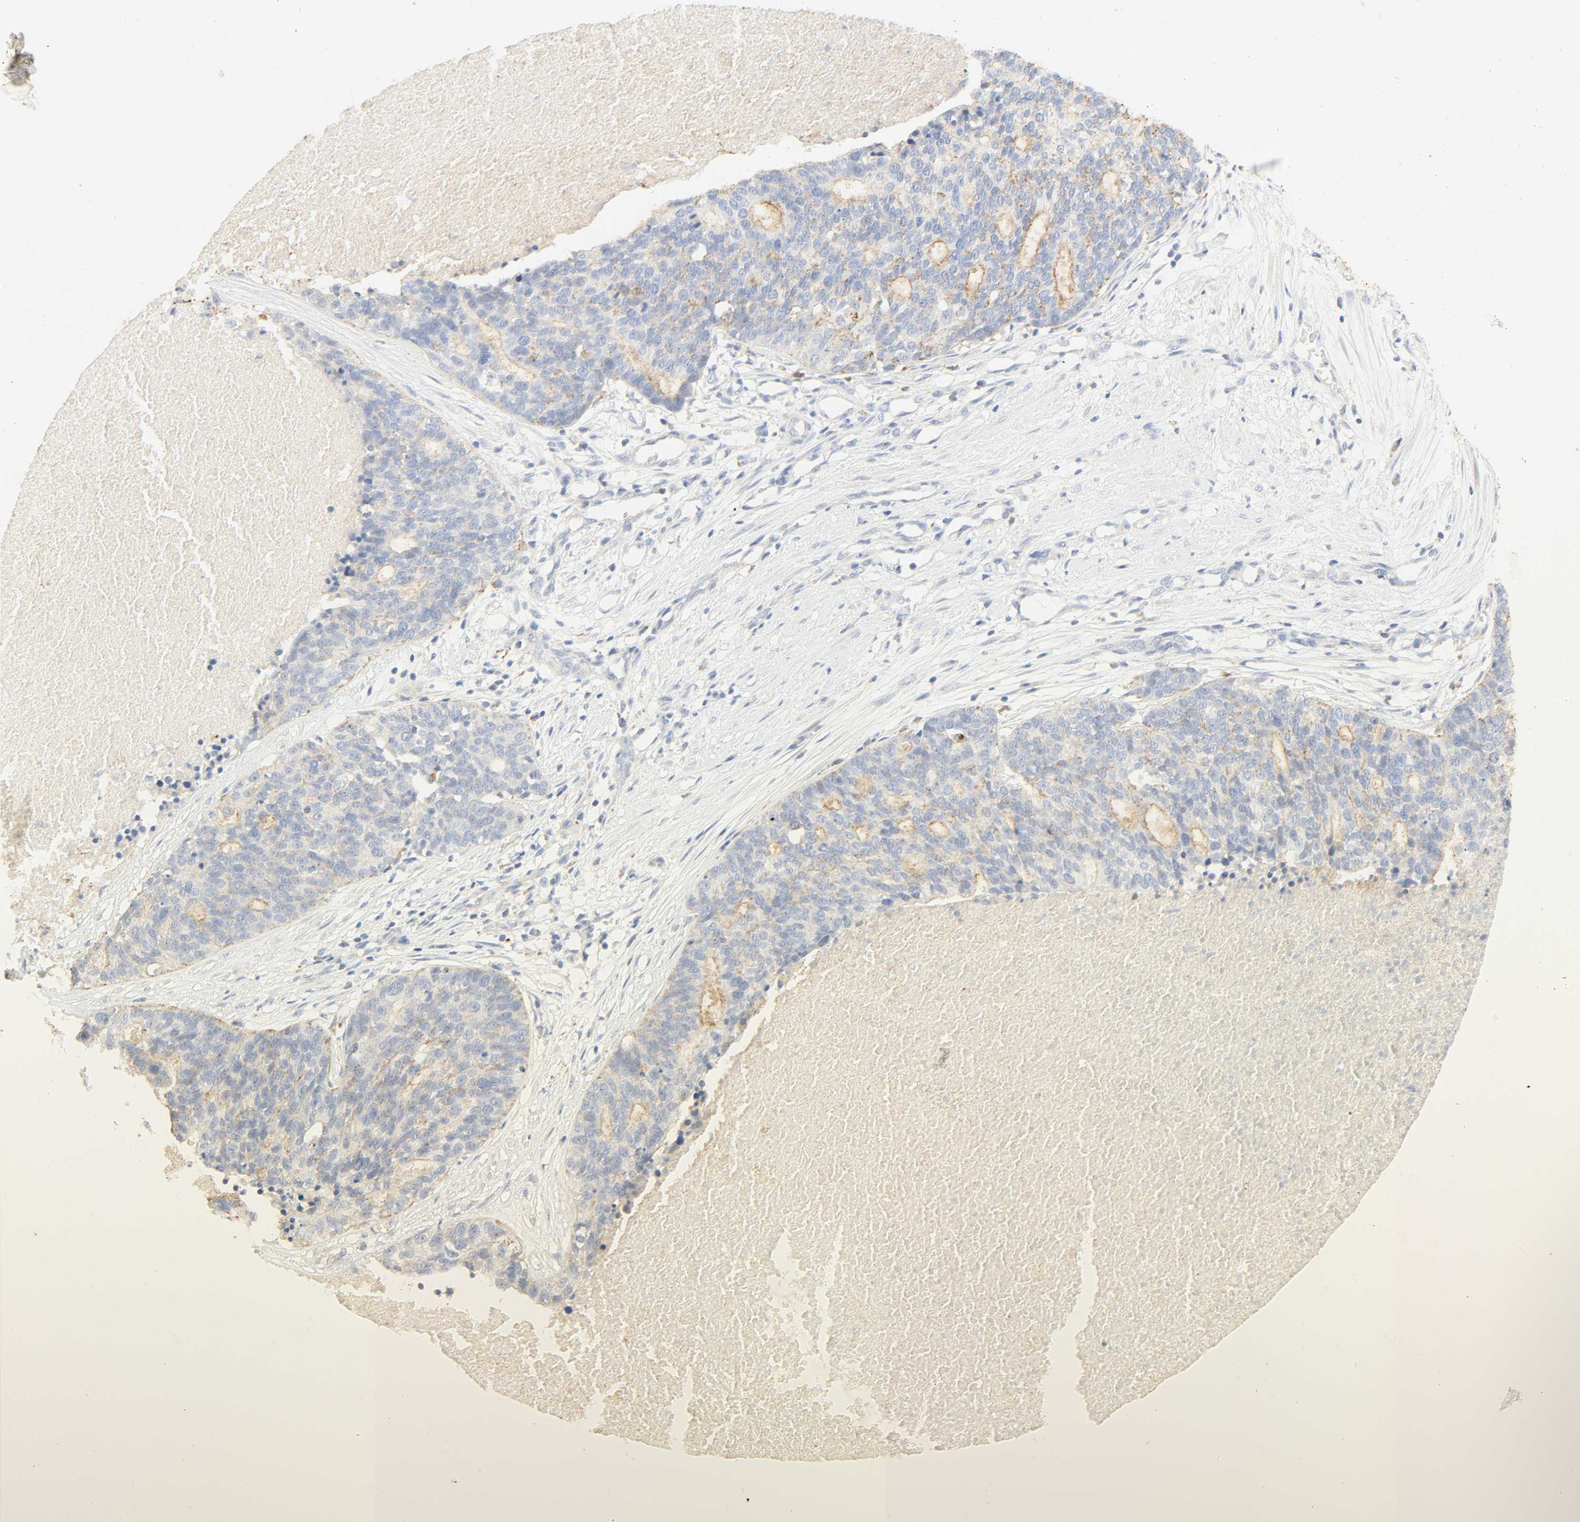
{"staining": {"intensity": "weak", "quantity": "25%-75%", "location": "cytoplasmic/membranous"}, "tissue": "ovarian cancer", "cell_type": "Tumor cells", "image_type": "cancer", "snomed": [{"axis": "morphology", "description": "Cystadenocarcinoma, serous, NOS"}, {"axis": "topography", "description": "Ovary"}], "caption": "Human ovarian cancer (serous cystadenocarcinoma) stained for a protein (brown) shows weak cytoplasmic/membranous positive expression in about 25%-75% of tumor cells.", "gene": "CAMK2A", "patient": {"sex": "female", "age": 59}}